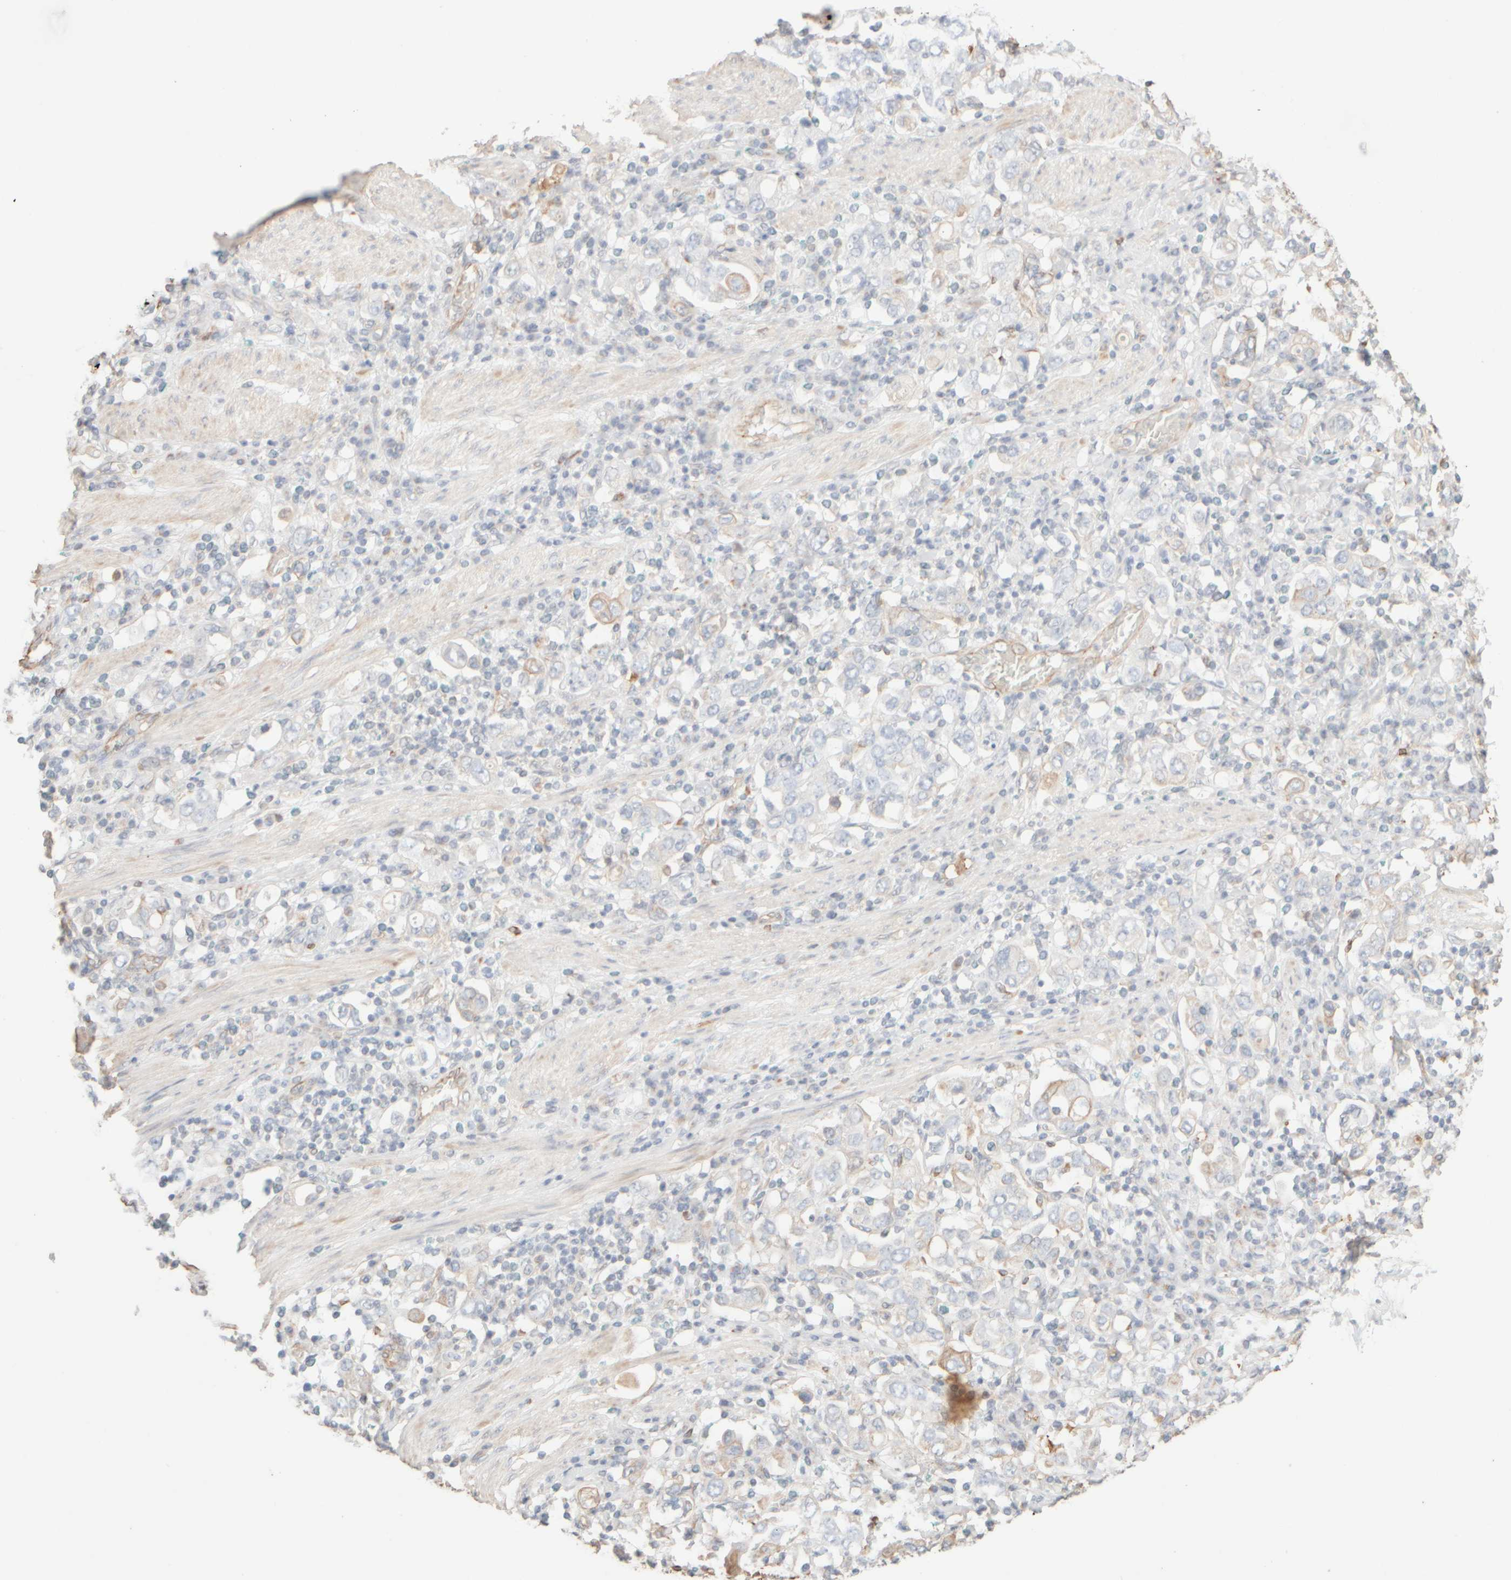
{"staining": {"intensity": "weak", "quantity": "<25%", "location": "cytoplasmic/membranous"}, "tissue": "stomach cancer", "cell_type": "Tumor cells", "image_type": "cancer", "snomed": [{"axis": "morphology", "description": "Adenocarcinoma, NOS"}, {"axis": "topography", "description": "Stomach, upper"}], "caption": "IHC micrograph of neoplastic tissue: stomach cancer stained with DAB reveals no significant protein expression in tumor cells.", "gene": "KRT15", "patient": {"sex": "male", "age": 62}}